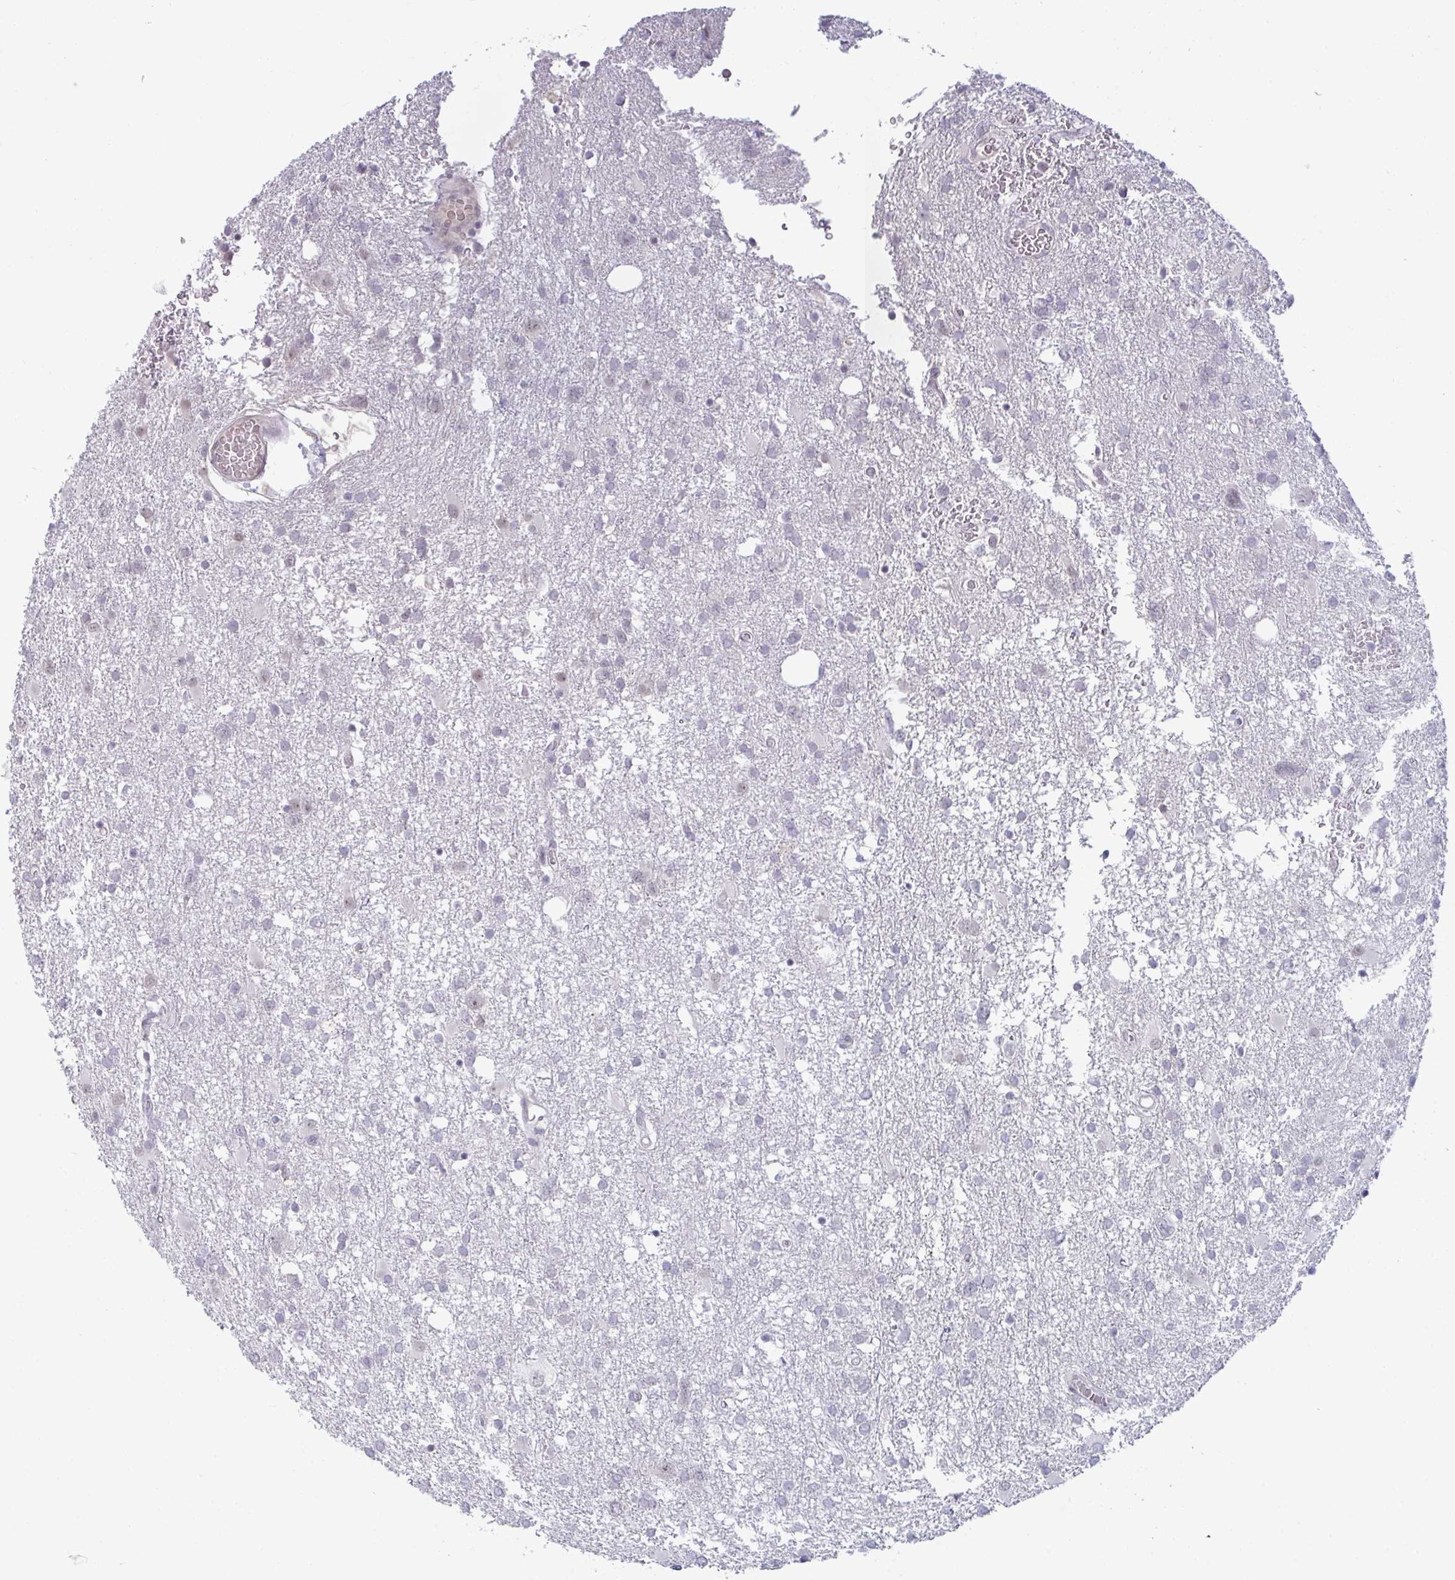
{"staining": {"intensity": "negative", "quantity": "none", "location": "none"}, "tissue": "glioma", "cell_type": "Tumor cells", "image_type": "cancer", "snomed": [{"axis": "morphology", "description": "Glioma, malignant, High grade"}, {"axis": "topography", "description": "Brain"}], "caption": "This is an immunohistochemistry (IHC) histopathology image of malignant glioma (high-grade). There is no staining in tumor cells.", "gene": "RNASEH1", "patient": {"sex": "male", "age": 61}}